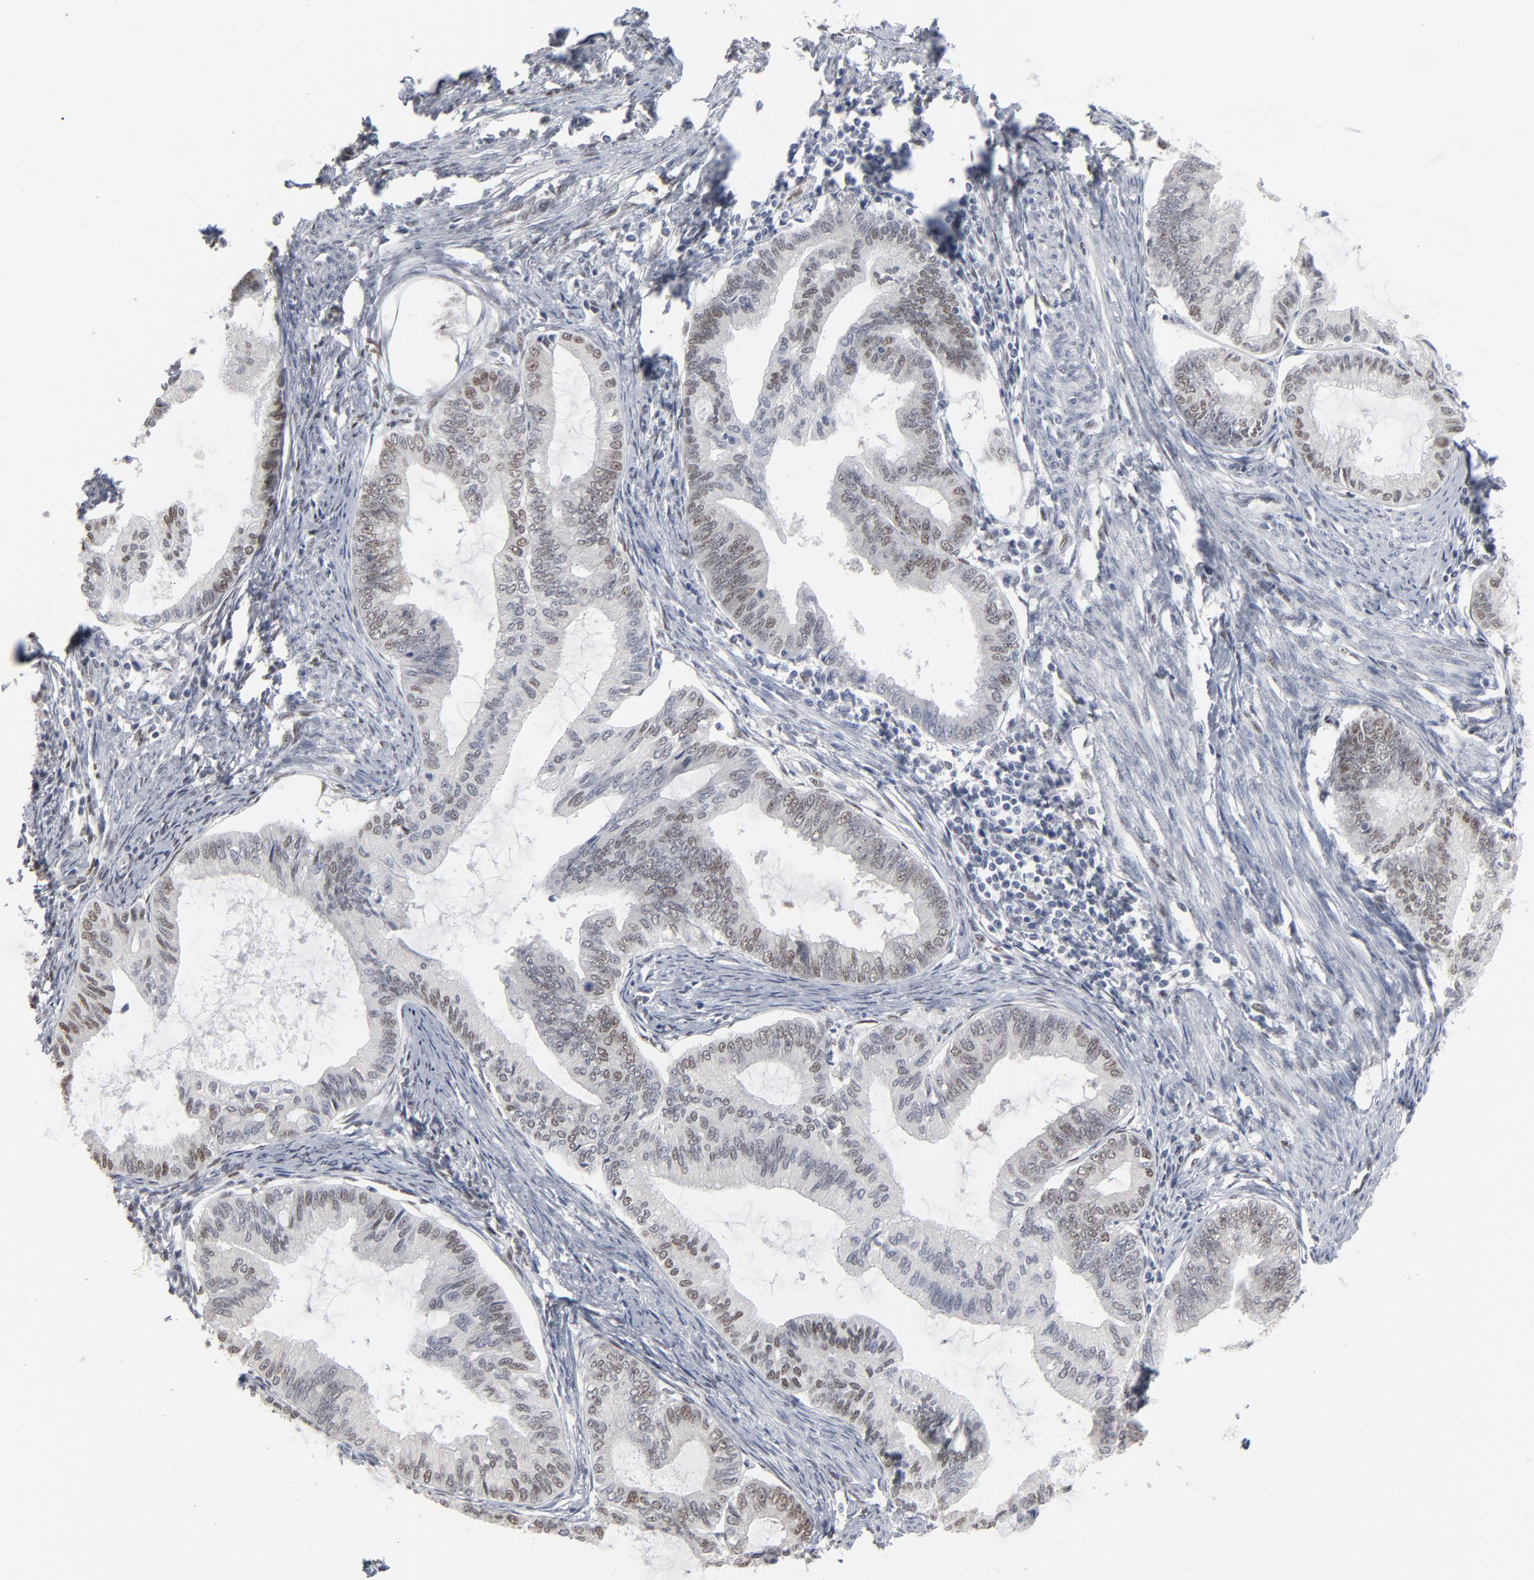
{"staining": {"intensity": "weak", "quantity": "<25%", "location": "nuclear"}, "tissue": "endometrial cancer", "cell_type": "Tumor cells", "image_type": "cancer", "snomed": [{"axis": "morphology", "description": "Adenocarcinoma, NOS"}, {"axis": "topography", "description": "Endometrium"}], "caption": "High magnification brightfield microscopy of adenocarcinoma (endometrial) stained with DAB (3,3'-diaminobenzidine) (brown) and counterstained with hematoxylin (blue): tumor cells show no significant staining.", "gene": "ATF7", "patient": {"sex": "female", "age": 86}}